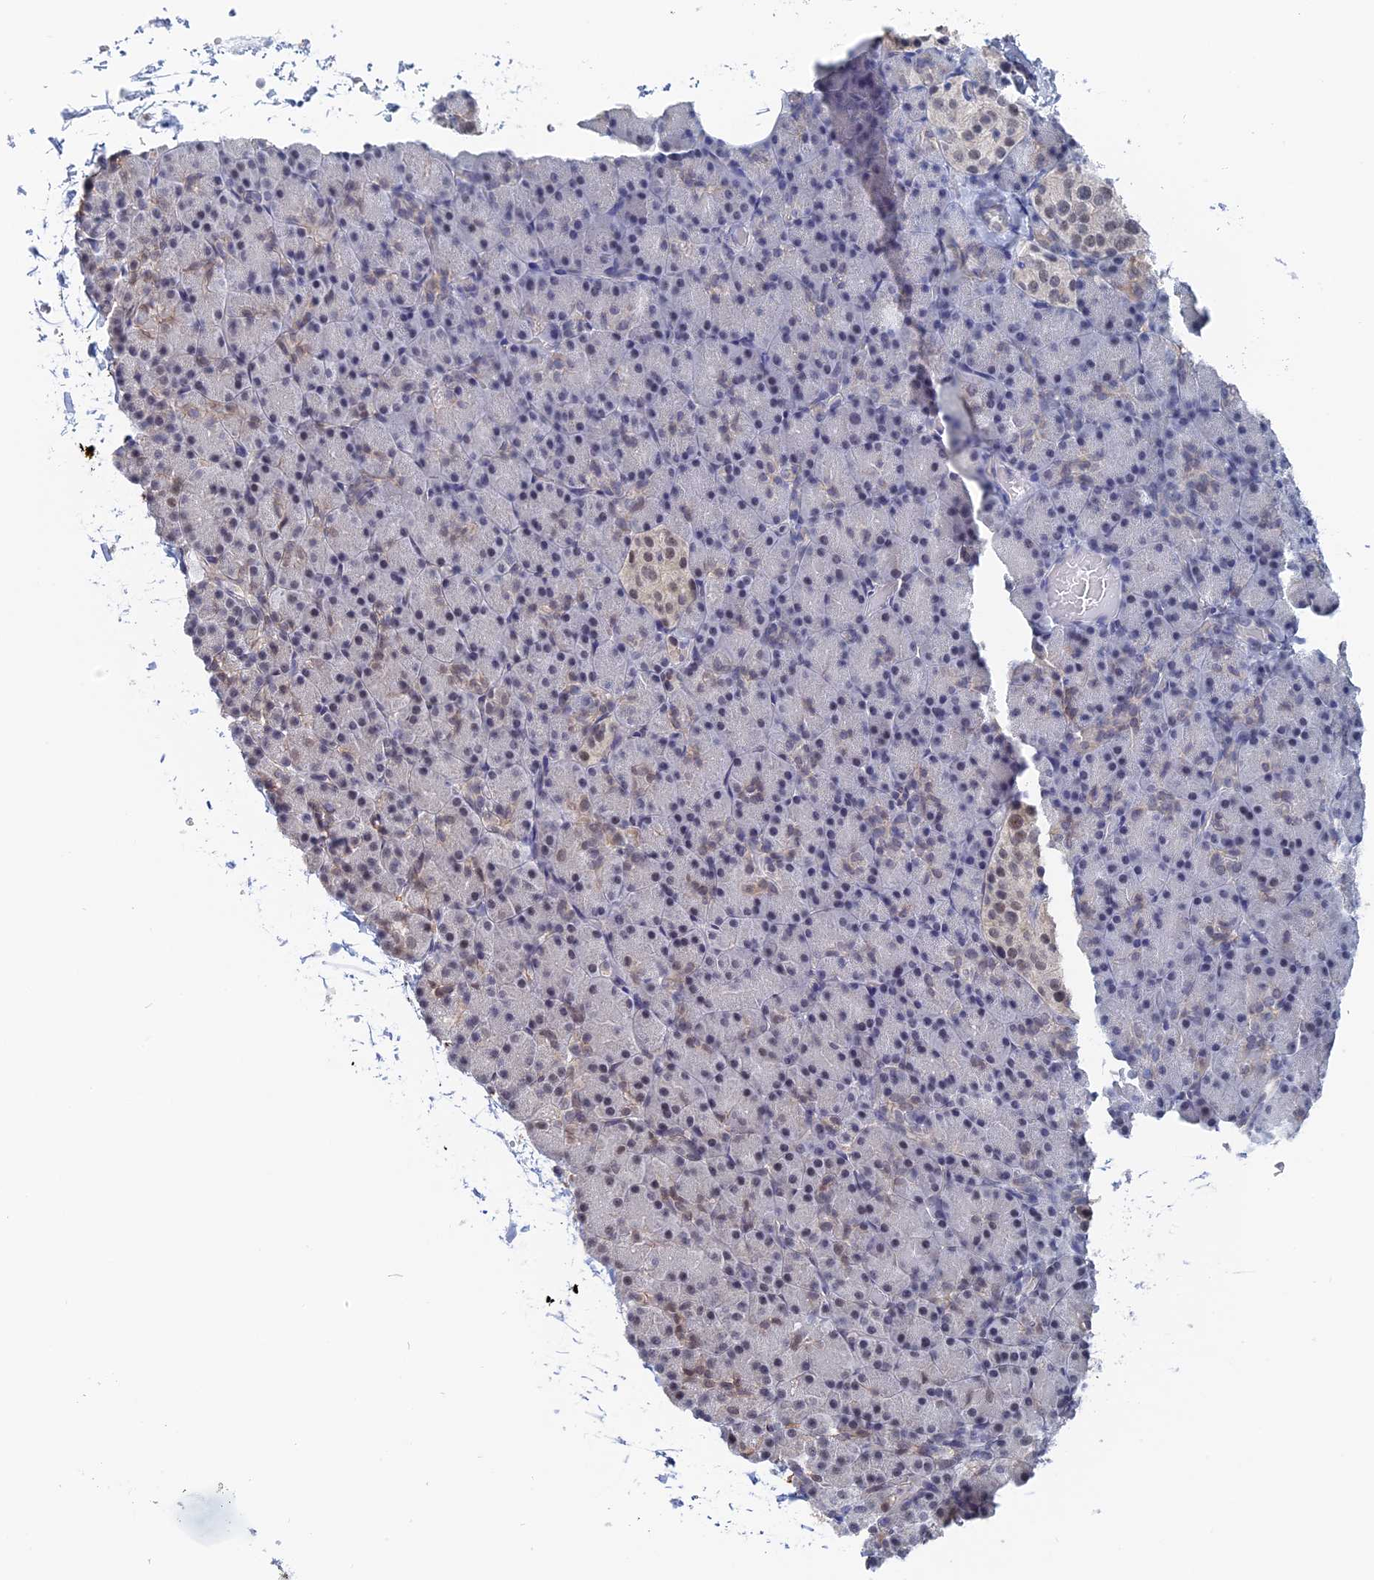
{"staining": {"intensity": "weak", "quantity": "25%-75%", "location": "nuclear"}, "tissue": "pancreas", "cell_type": "Exocrine glandular cells", "image_type": "normal", "snomed": [{"axis": "morphology", "description": "Normal tissue, NOS"}, {"axis": "topography", "description": "Pancreas"}], "caption": "Immunohistochemical staining of benign human pancreas exhibits low levels of weak nuclear expression in approximately 25%-75% of exocrine glandular cells.", "gene": "TSSC4", "patient": {"sex": "female", "age": 43}}